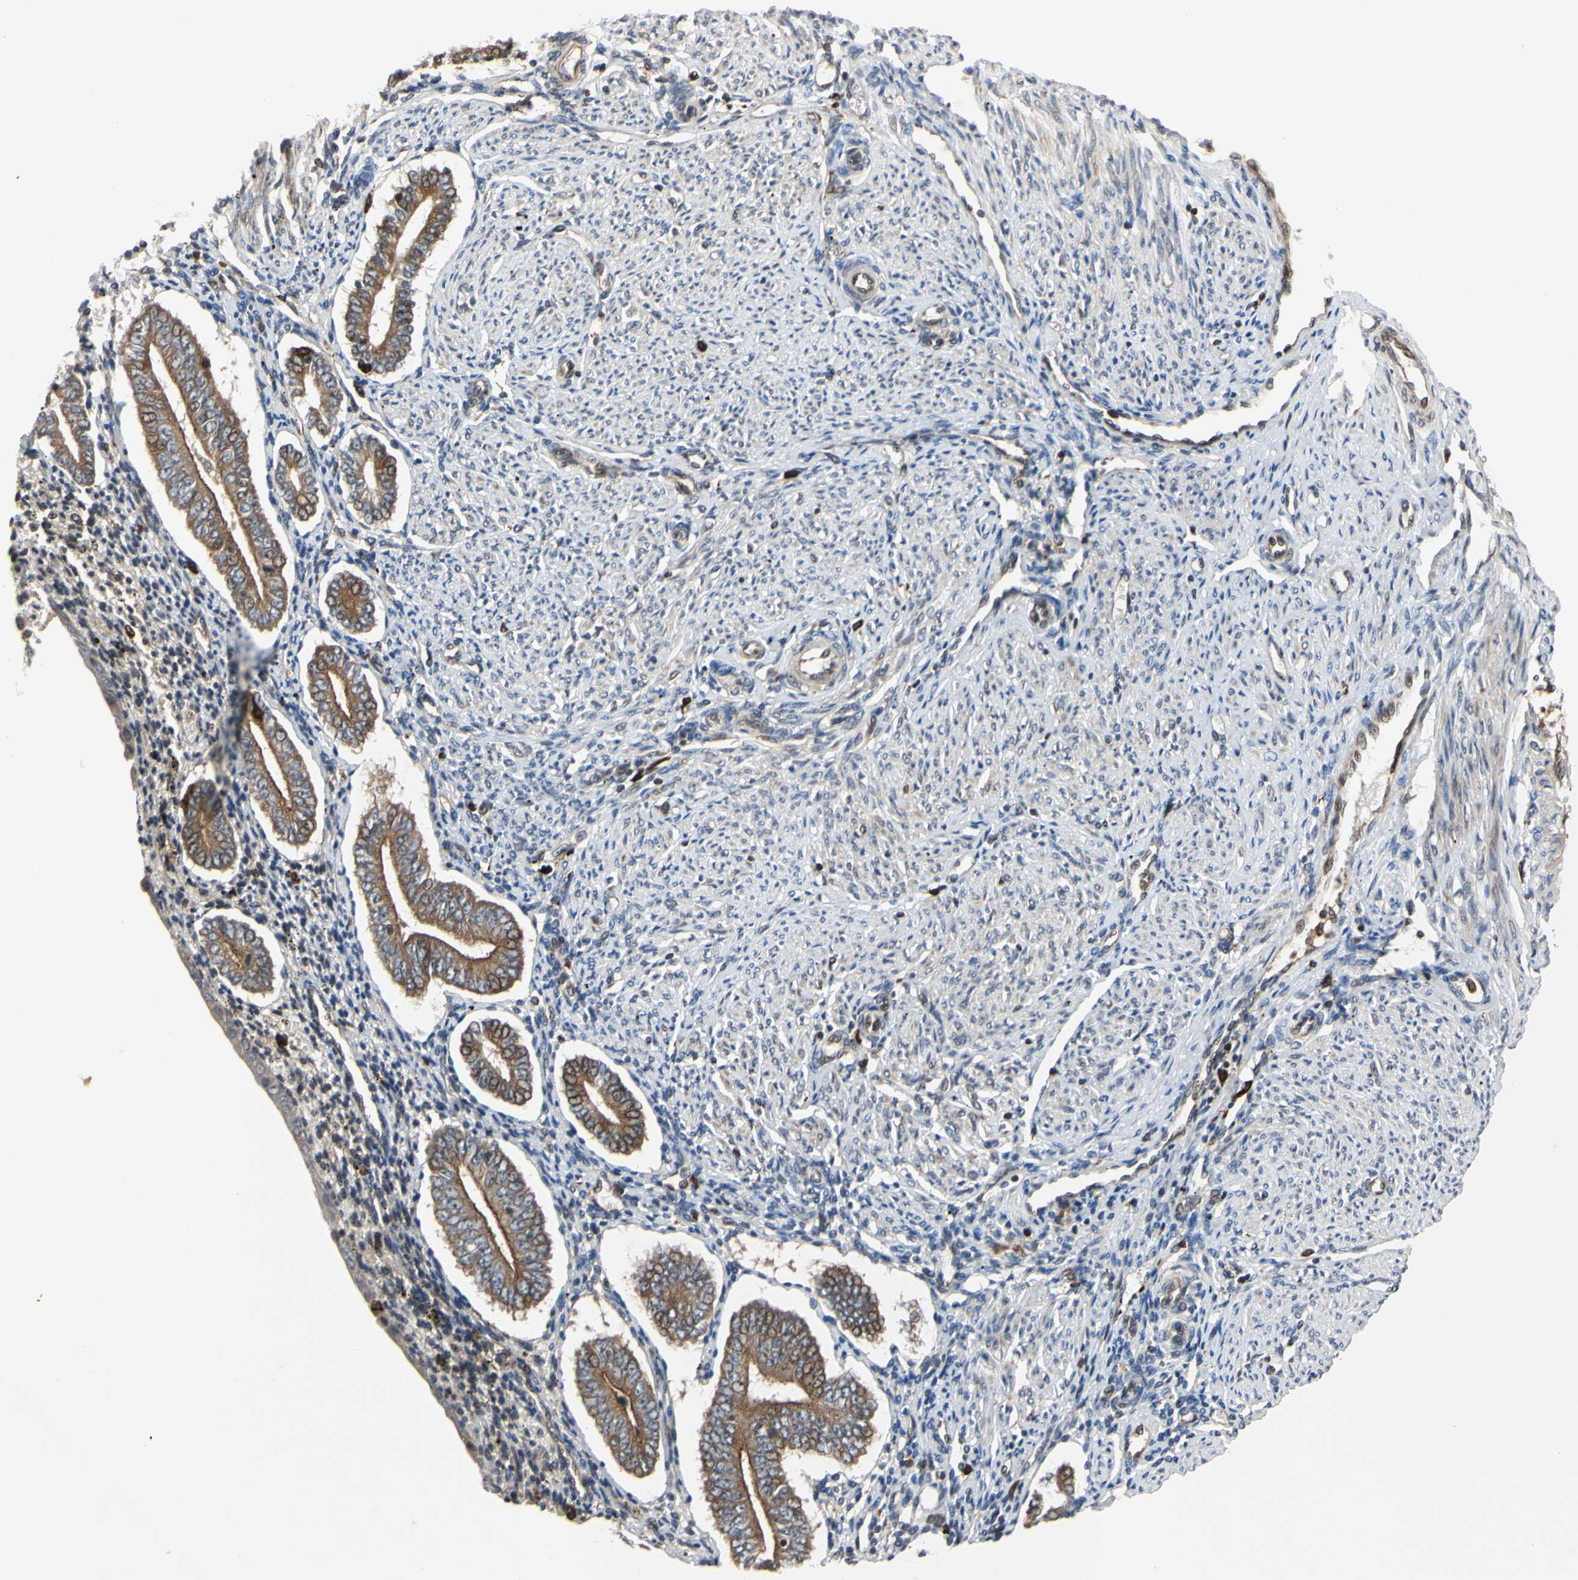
{"staining": {"intensity": "moderate", "quantity": "<25%", "location": "nuclear"}, "tissue": "endometrium", "cell_type": "Cells in endometrial stroma", "image_type": "normal", "snomed": [{"axis": "morphology", "description": "Normal tissue, NOS"}, {"axis": "topography", "description": "Endometrium"}], "caption": "IHC micrograph of normal endometrium stained for a protein (brown), which demonstrates low levels of moderate nuclear staining in about <25% of cells in endometrial stroma.", "gene": "PLXNA2", "patient": {"sex": "female", "age": 42}}